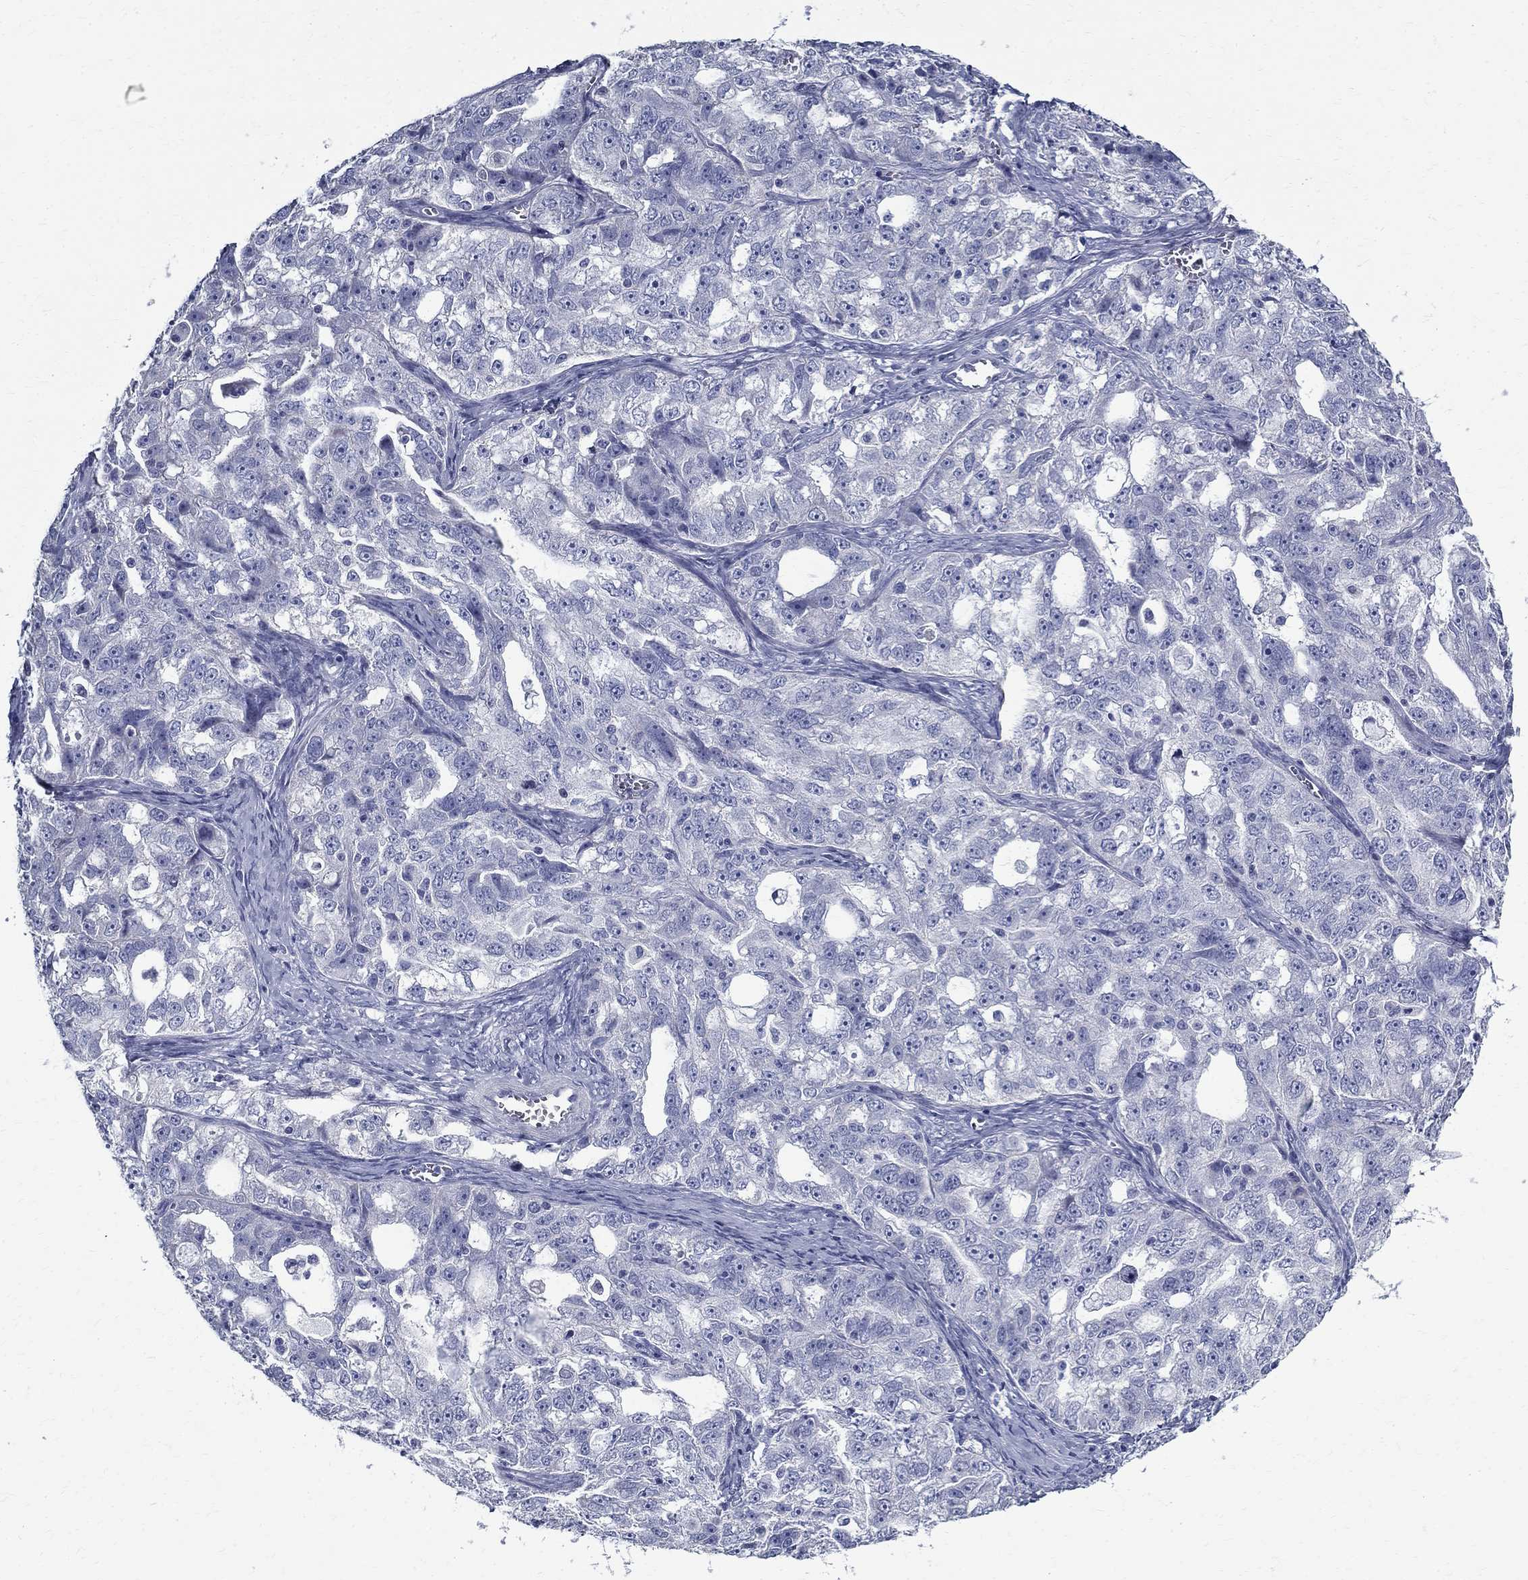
{"staining": {"intensity": "negative", "quantity": "none", "location": "none"}, "tissue": "ovarian cancer", "cell_type": "Tumor cells", "image_type": "cancer", "snomed": [{"axis": "morphology", "description": "Cystadenocarcinoma, serous, NOS"}, {"axis": "topography", "description": "Ovary"}], "caption": "Tumor cells show no significant protein expression in ovarian cancer (serous cystadenocarcinoma). (Stains: DAB (3,3'-diaminobenzidine) IHC with hematoxylin counter stain, Microscopy: brightfield microscopy at high magnification).", "gene": "TGM4", "patient": {"sex": "female", "age": 51}}